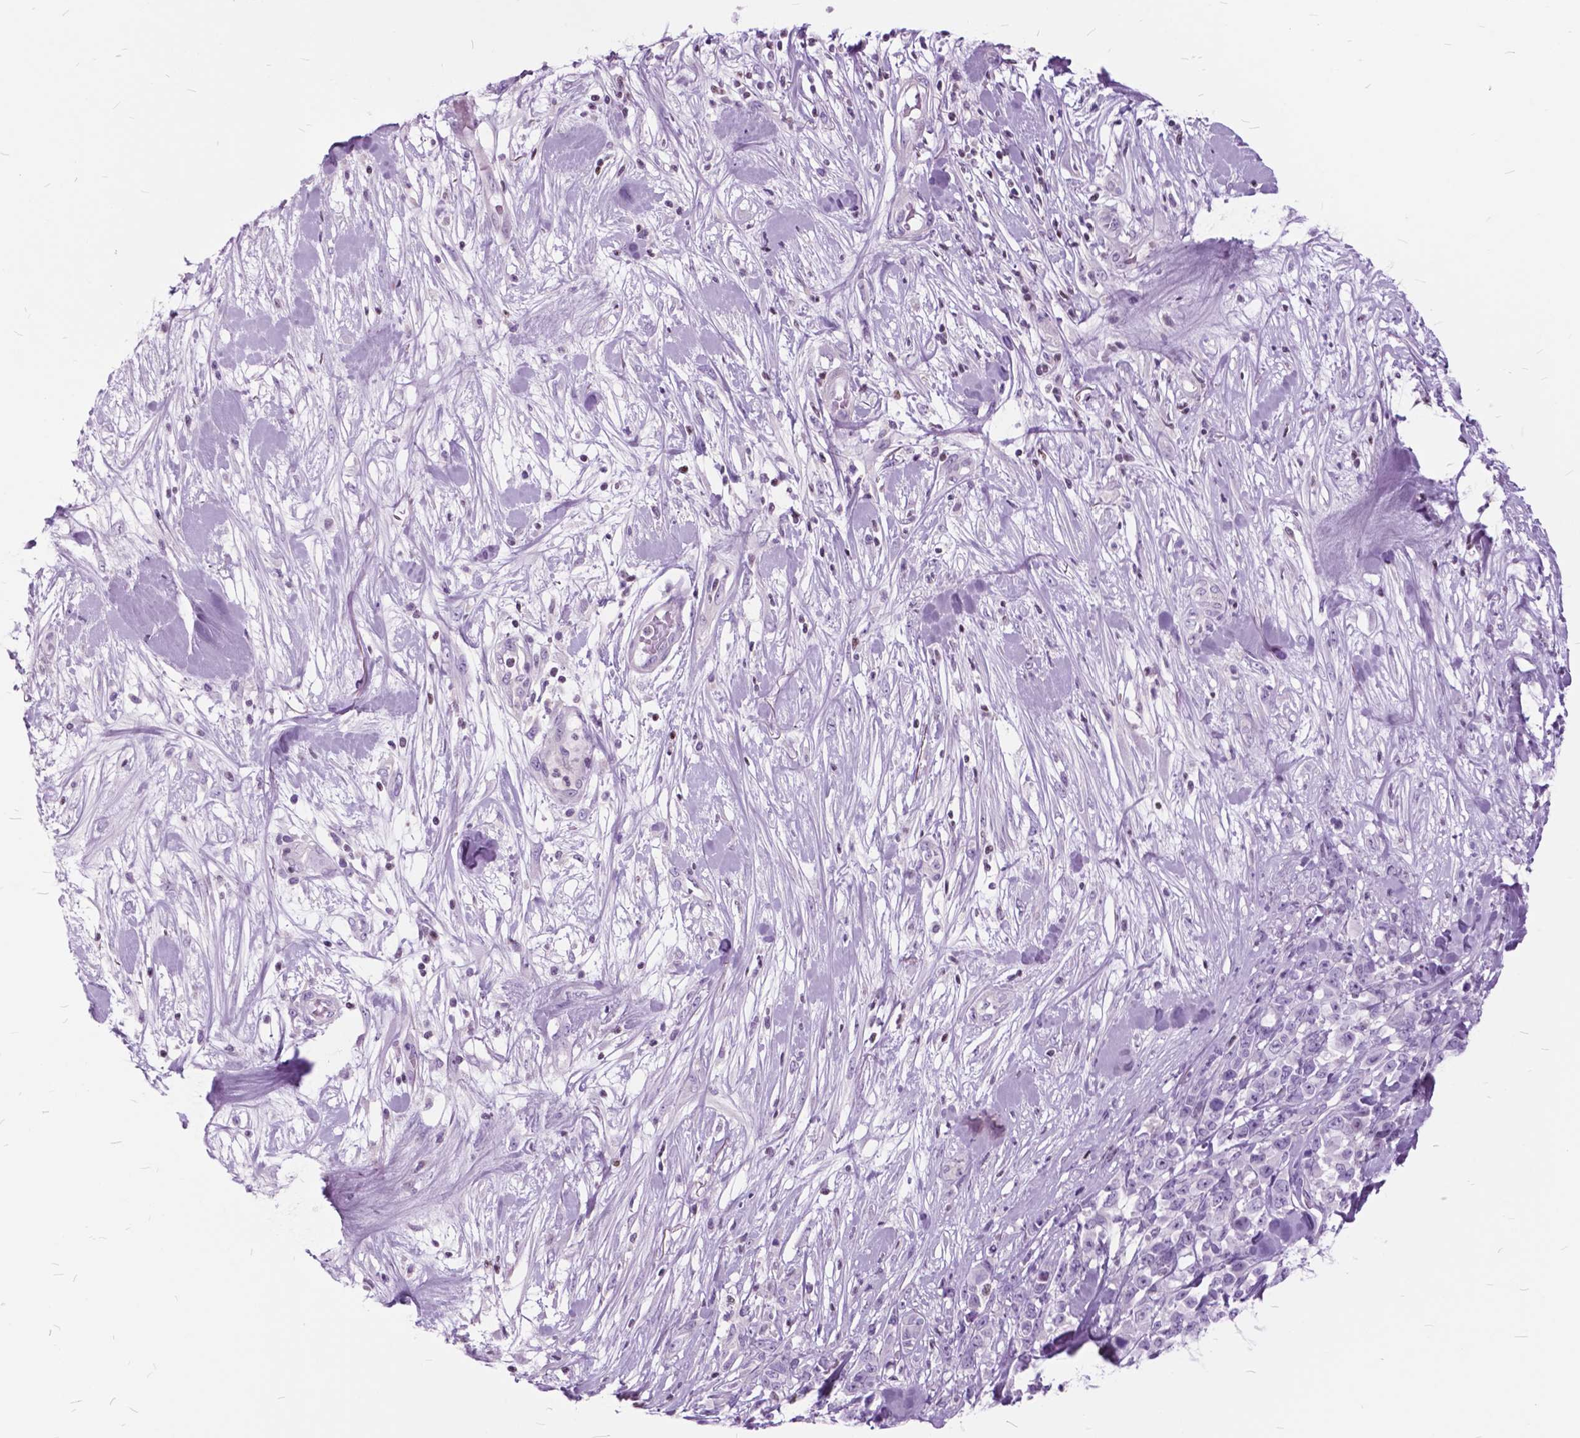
{"staining": {"intensity": "negative", "quantity": "none", "location": "none"}, "tissue": "melanoma", "cell_type": "Tumor cells", "image_type": "cancer", "snomed": [{"axis": "morphology", "description": "Malignant melanoma, Metastatic site"}, {"axis": "topography", "description": "Skin"}], "caption": "Immunohistochemistry (IHC) micrograph of neoplastic tissue: malignant melanoma (metastatic site) stained with DAB reveals no significant protein expression in tumor cells.", "gene": "SP140", "patient": {"sex": "male", "age": 84}}